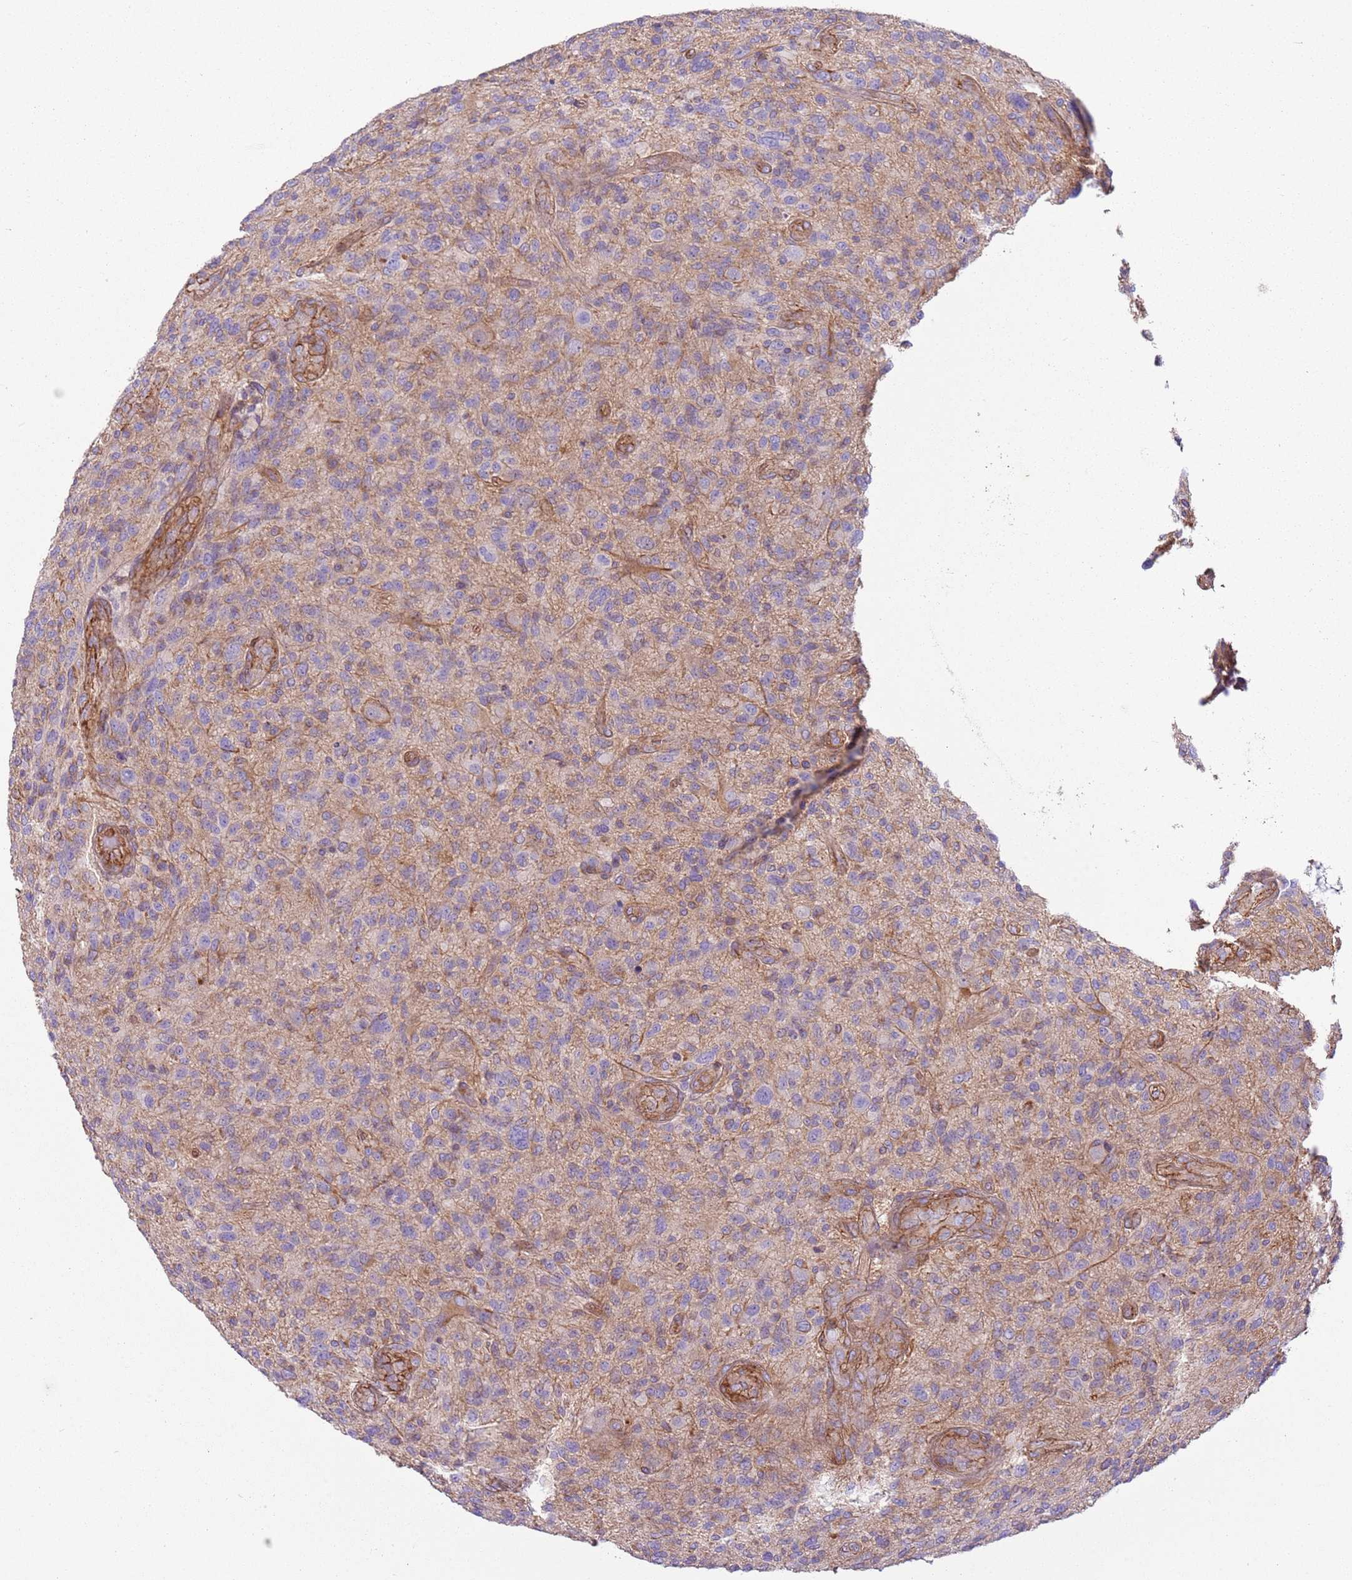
{"staining": {"intensity": "negative", "quantity": "none", "location": "none"}, "tissue": "glioma", "cell_type": "Tumor cells", "image_type": "cancer", "snomed": [{"axis": "morphology", "description": "Glioma, malignant, High grade"}, {"axis": "topography", "description": "Brain"}], "caption": "IHC of glioma shows no staining in tumor cells. Brightfield microscopy of immunohistochemistry stained with DAB (brown) and hematoxylin (blue), captured at high magnification.", "gene": "GNAI3", "patient": {"sex": "male", "age": 47}}